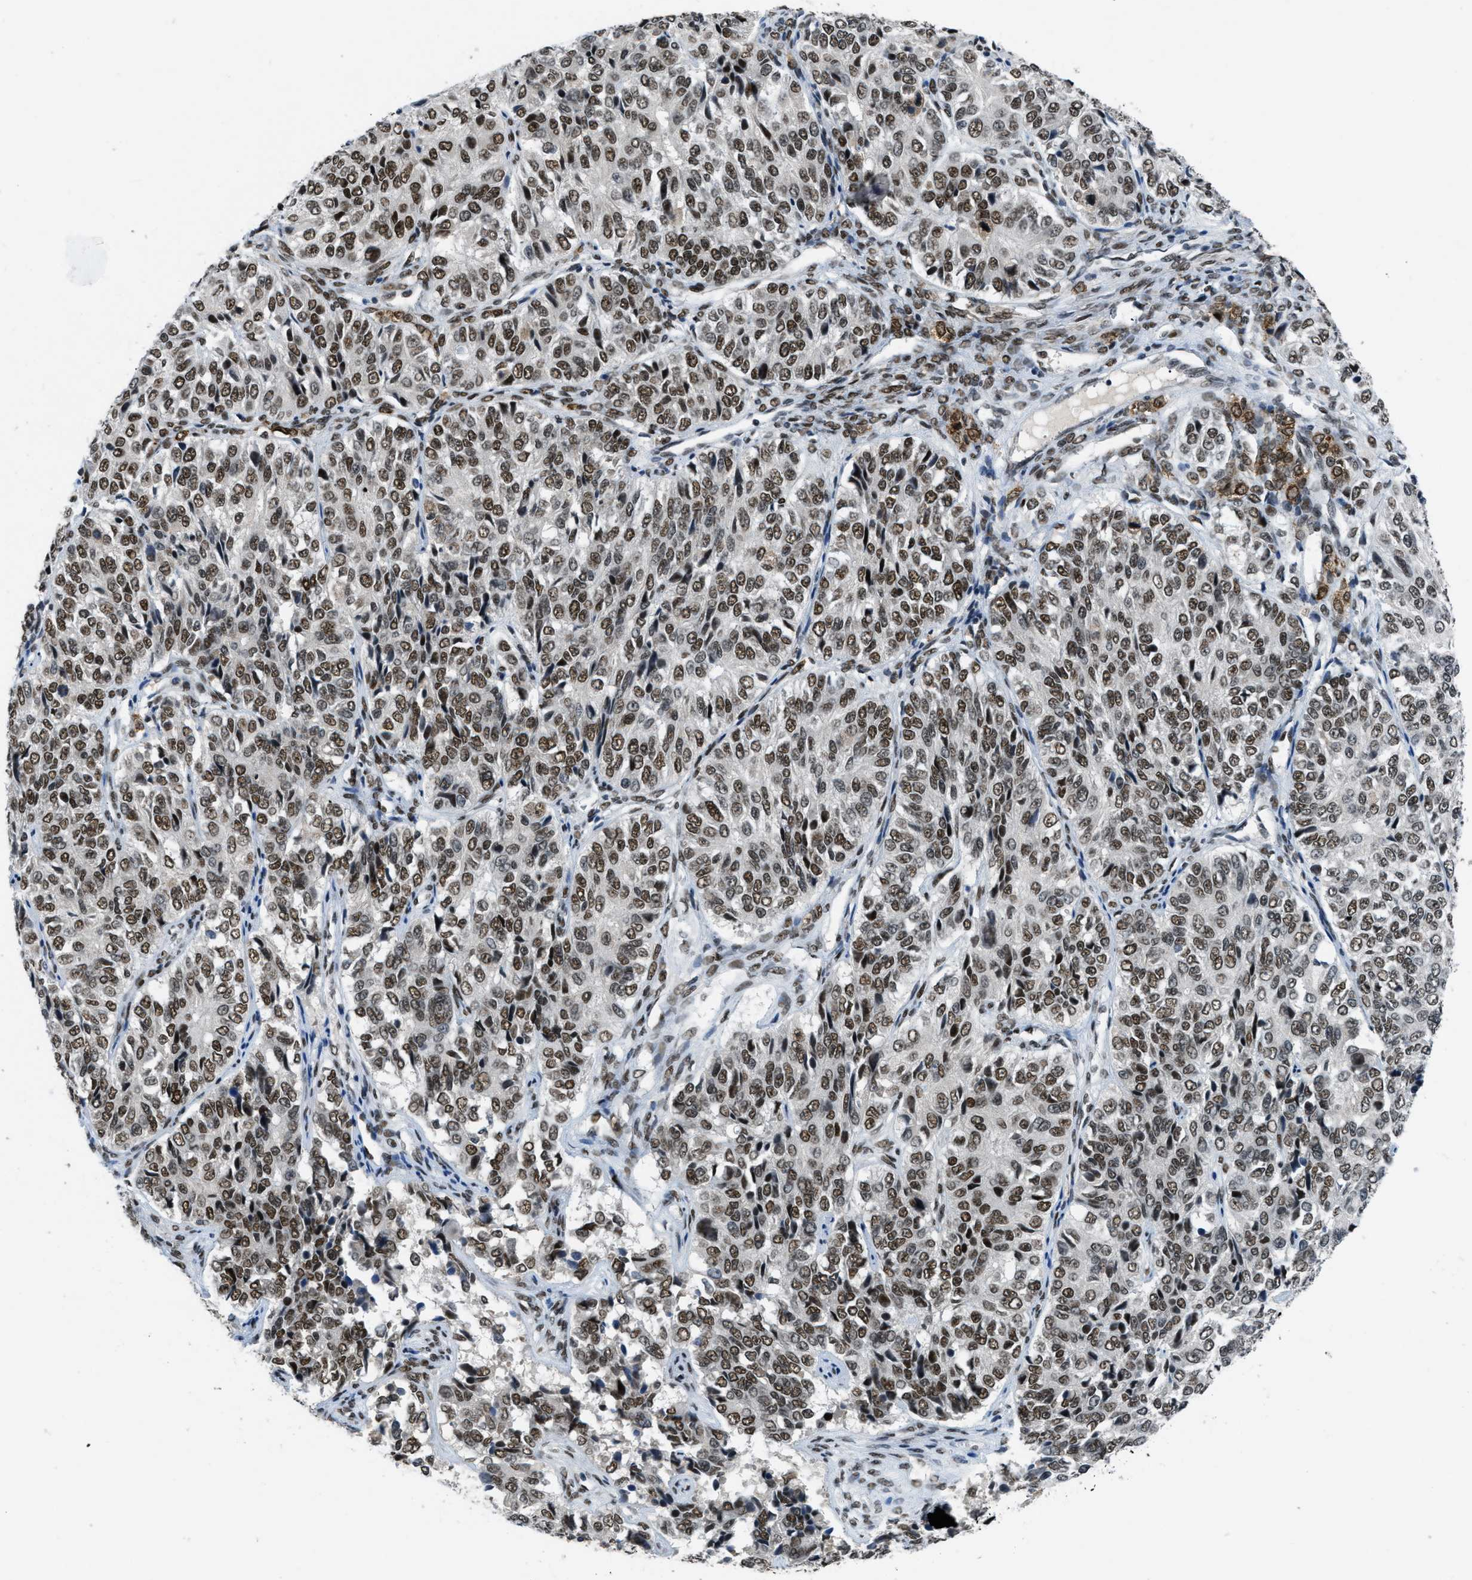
{"staining": {"intensity": "moderate", "quantity": ">75%", "location": "nuclear"}, "tissue": "ovarian cancer", "cell_type": "Tumor cells", "image_type": "cancer", "snomed": [{"axis": "morphology", "description": "Carcinoma, endometroid"}, {"axis": "topography", "description": "Ovary"}], "caption": "An immunohistochemistry (IHC) photomicrograph of neoplastic tissue is shown. Protein staining in brown shows moderate nuclear positivity in ovarian cancer (endometroid carcinoma) within tumor cells.", "gene": "GATAD2B", "patient": {"sex": "female", "age": 51}}